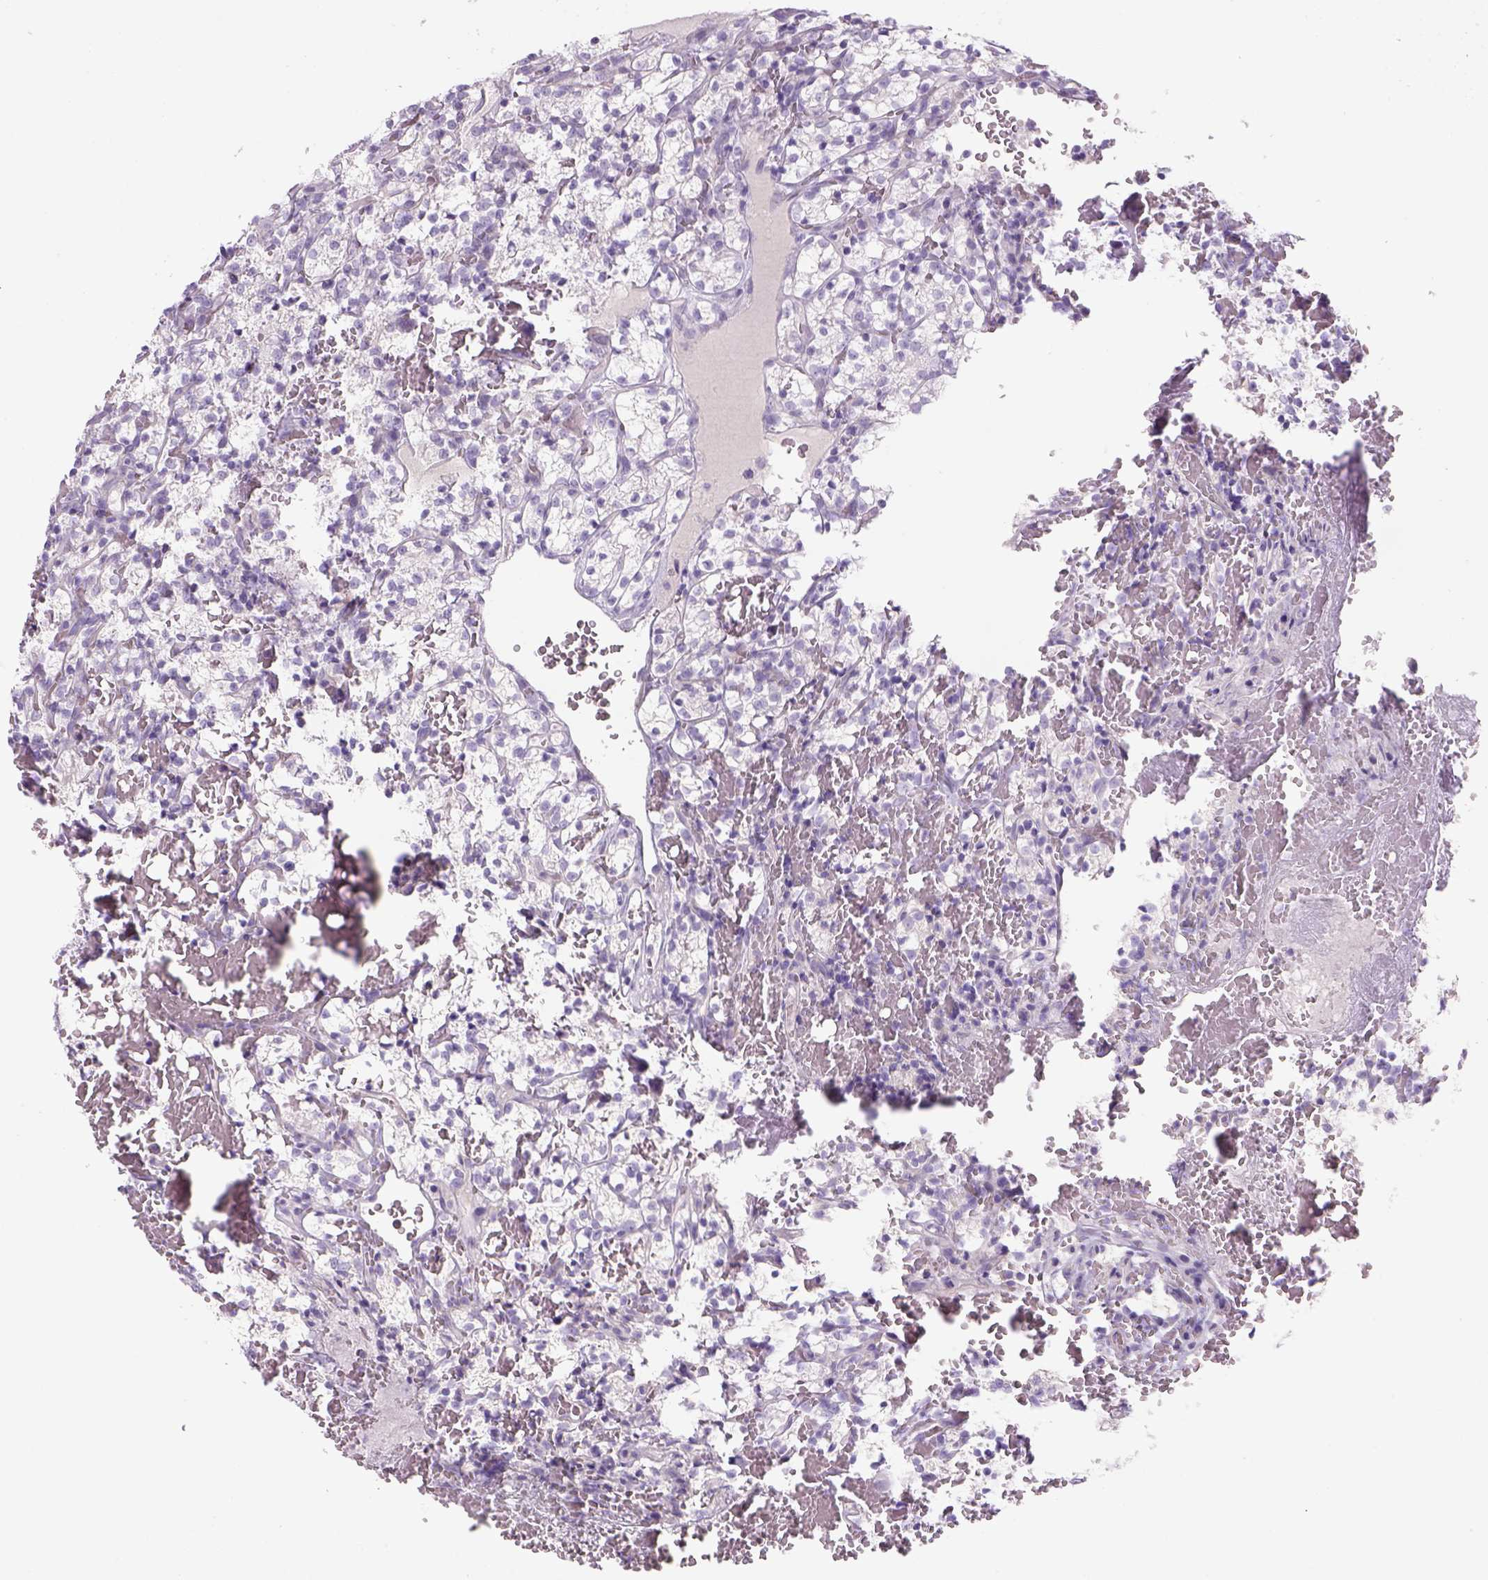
{"staining": {"intensity": "negative", "quantity": "none", "location": "none"}, "tissue": "renal cancer", "cell_type": "Tumor cells", "image_type": "cancer", "snomed": [{"axis": "morphology", "description": "Adenocarcinoma, NOS"}, {"axis": "topography", "description": "Kidney"}], "caption": "An immunohistochemistry (IHC) photomicrograph of renal adenocarcinoma is shown. There is no staining in tumor cells of renal adenocarcinoma.", "gene": "TENM4", "patient": {"sex": "female", "age": 69}}